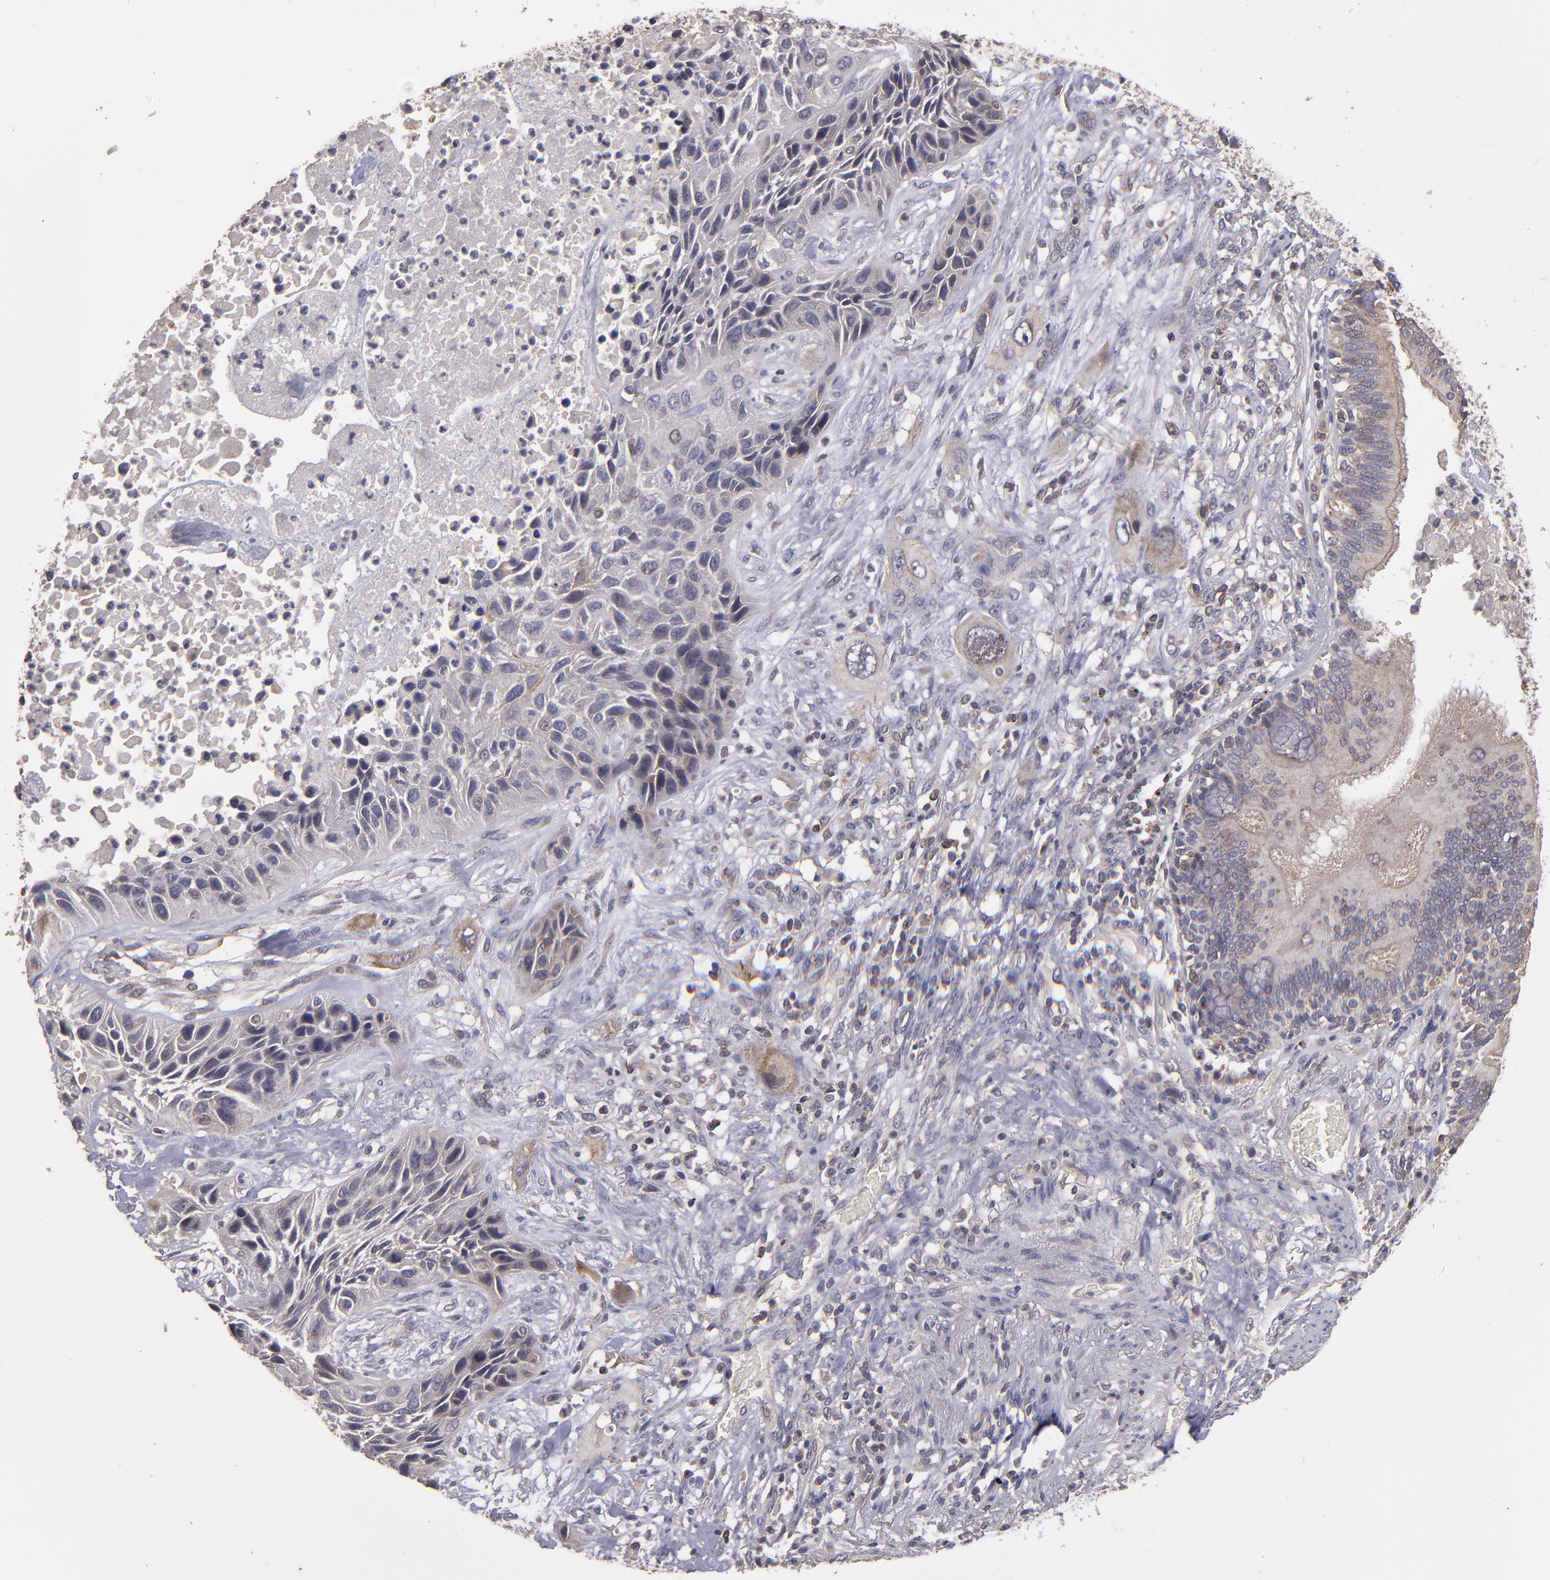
{"staining": {"intensity": "weak", "quantity": "25%-75%", "location": "cytoplasmic/membranous"}, "tissue": "lung cancer", "cell_type": "Tumor cells", "image_type": "cancer", "snomed": [{"axis": "morphology", "description": "Squamous cell carcinoma, NOS"}, {"axis": "topography", "description": "Lung"}], "caption": "Immunohistochemical staining of lung cancer shows weak cytoplasmic/membranous protein staining in approximately 25%-75% of tumor cells.", "gene": "NF2", "patient": {"sex": "female", "age": 76}}